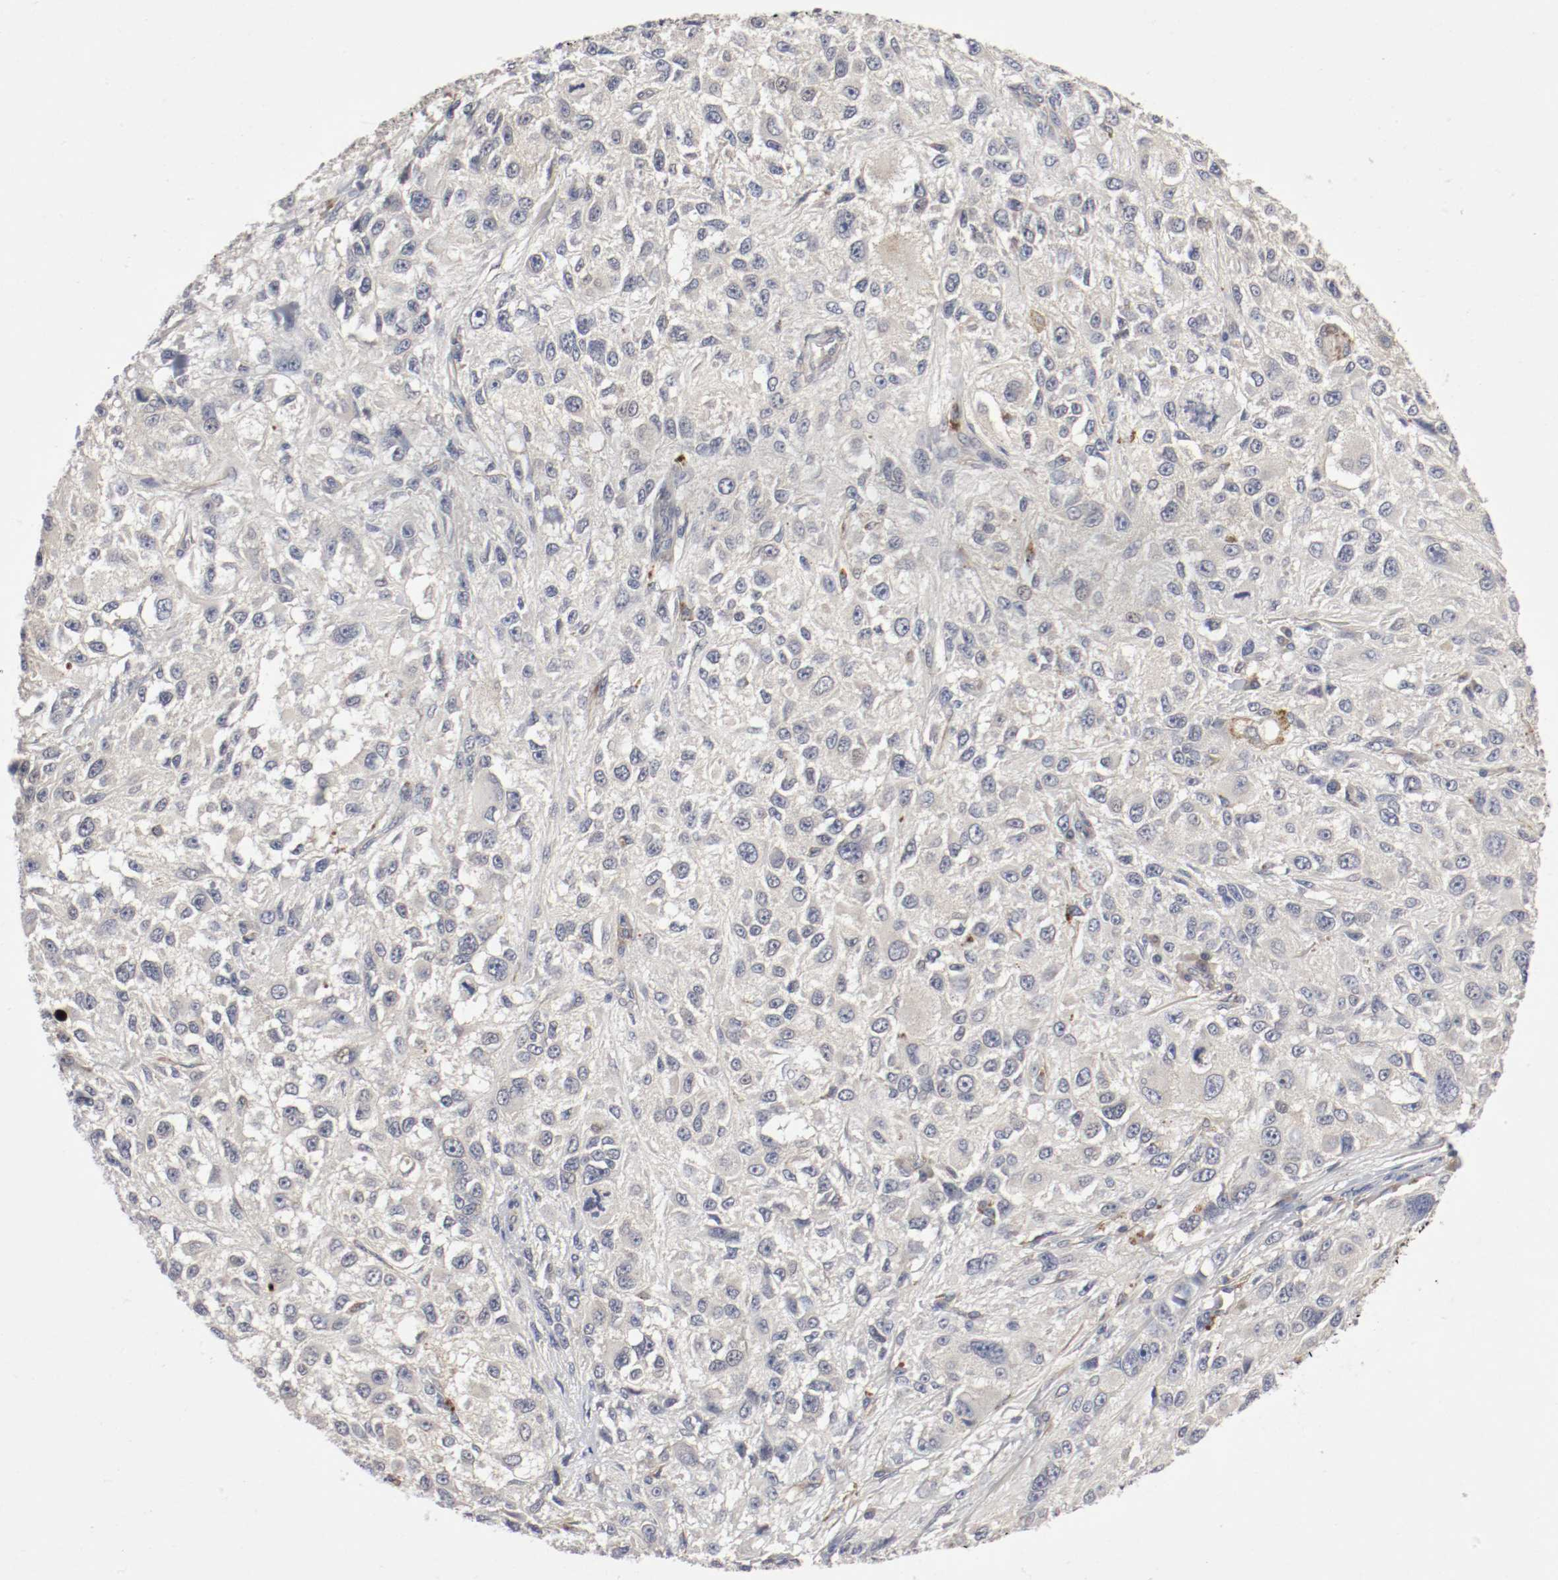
{"staining": {"intensity": "weak", "quantity": "<25%", "location": "cytoplasmic/membranous"}, "tissue": "melanoma", "cell_type": "Tumor cells", "image_type": "cancer", "snomed": [{"axis": "morphology", "description": "Necrosis, NOS"}, {"axis": "morphology", "description": "Malignant melanoma, NOS"}, {"axis": "topography", "description": "Skin"}], "caption": "Tumor cells are negative for protein expression in human melanoma.", "gene": "REN", "patient": {"sex": "female", "age": 87}}